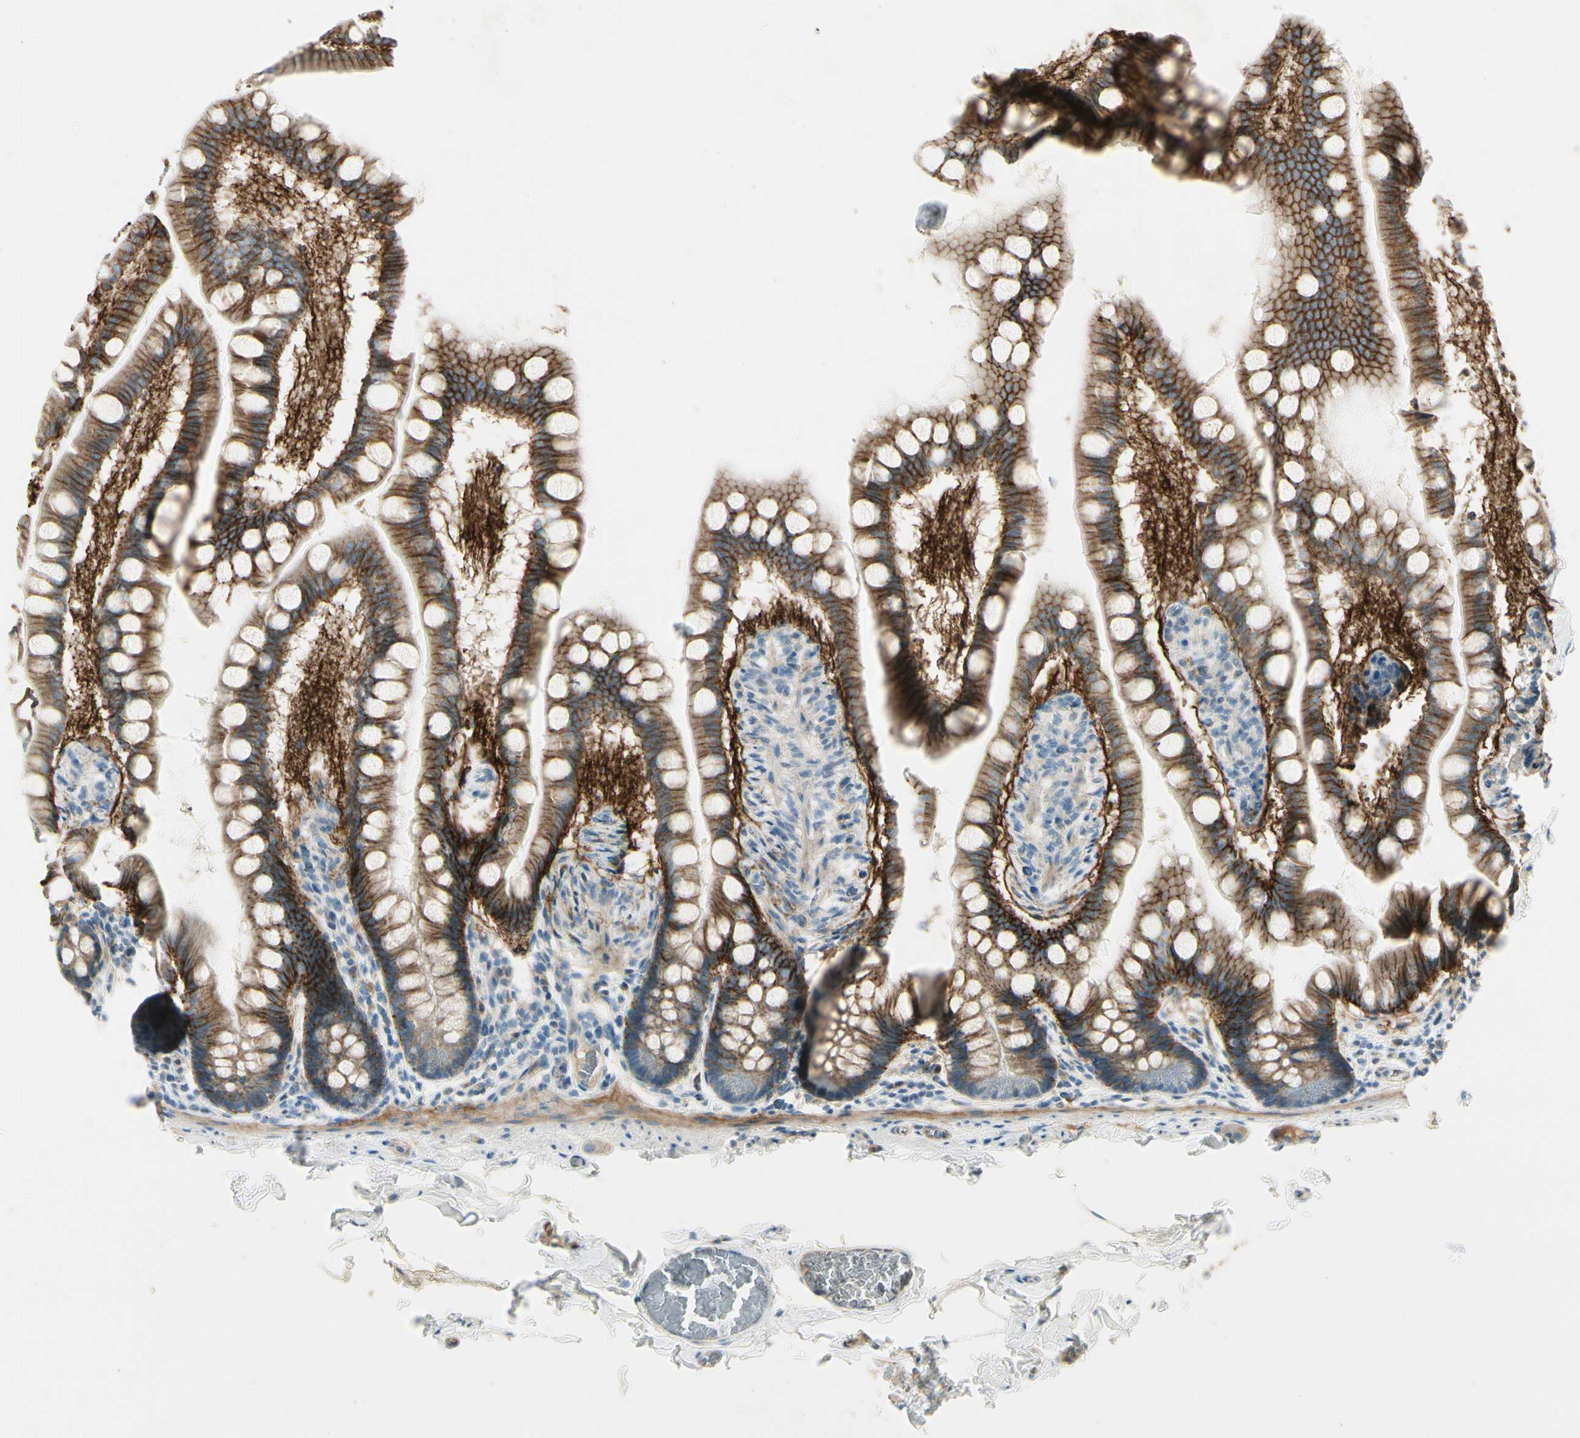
{"staining": {"intensity": "strong", "quantity": ">75%", "location": "cytoplasmic/membranous"}, "tissue": "small intestine", "cell_type": "Glandular cells", "image_type": "normal", "snomed": [{"axis": "morphology", "description": "Normal tissue, NOS"}, {"axis": "topography", "description": "Small intestine"}], "caption": "This photomicrograph reveals normal small intestine stained with immunohistochemistry (IHC) to label a protein in brown. The cytoplasmic/membranous of glandular cells show strong positivity for the protein. Nuclei are counter-stained blue.", "gene": "ITGA3", "patient": {"sex": "male", "age": 41}}